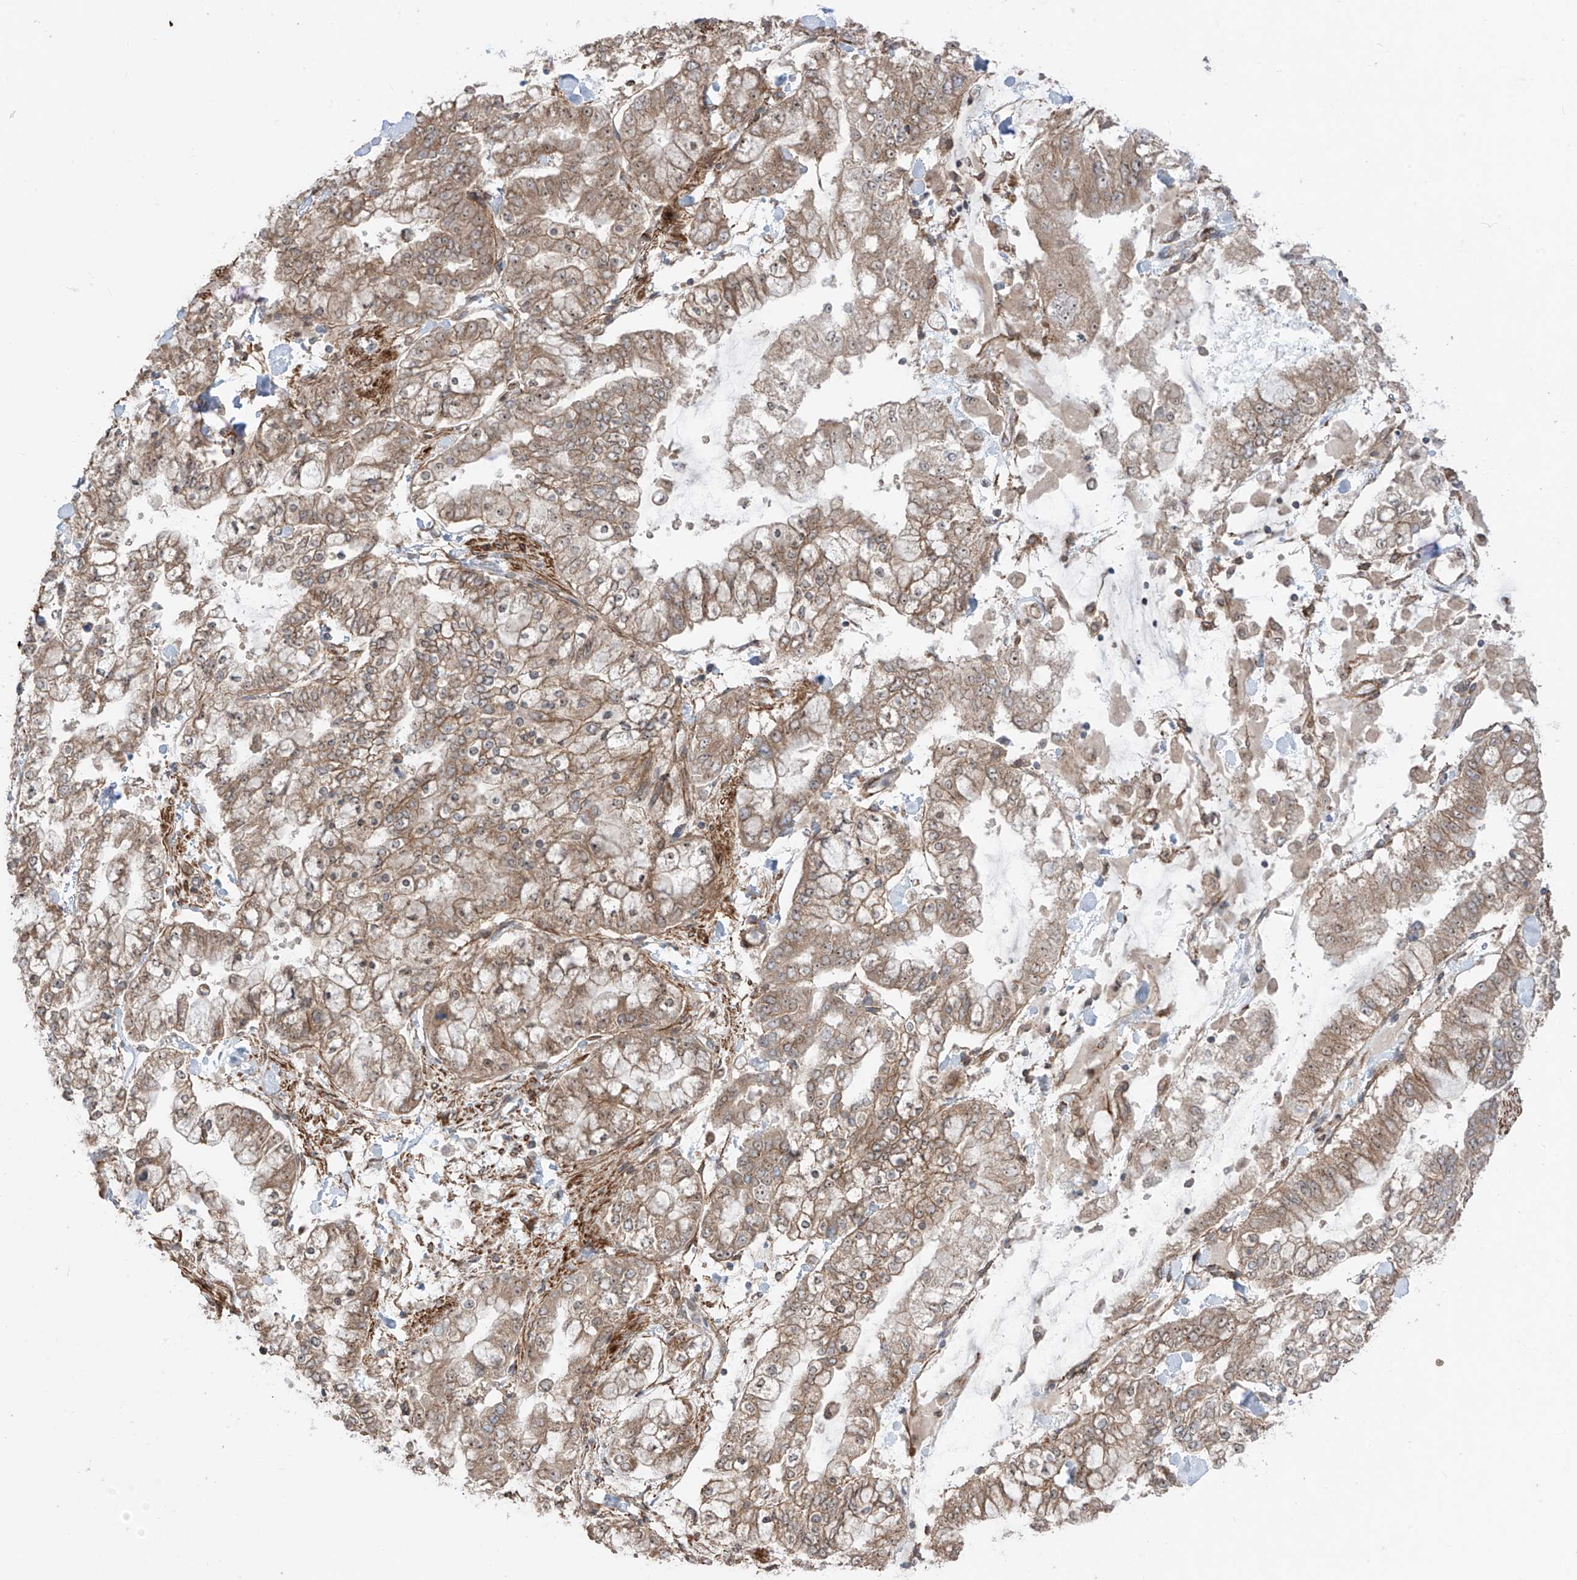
{"staining": {"intensity": "weak", "quantity": ">75%", "location": "cytoplasmic/membranous"}, "tissue": "stomach cancer", "cell_type": "Tumor cells", "image_type": "cancer", "snomed": [{"axis": "morphology", "description": "Normal tissue, NOS"}, {"axis": "morphology", "description": "Adenocarcinoma, NOS"}, {"axis": "topography", "description": "Stomach, upper"}, {"axis": "topography", "description": "Stomach"}], "caption": "This histopathology image reveals immunohistochemistry (IHC) staining of stomach cancer, with low weak cytoplasmic/membranous positivity in about >75% of tumor cells.", "gene": "LRRC74A", "patient": {"sex": "male", "age": 76}}